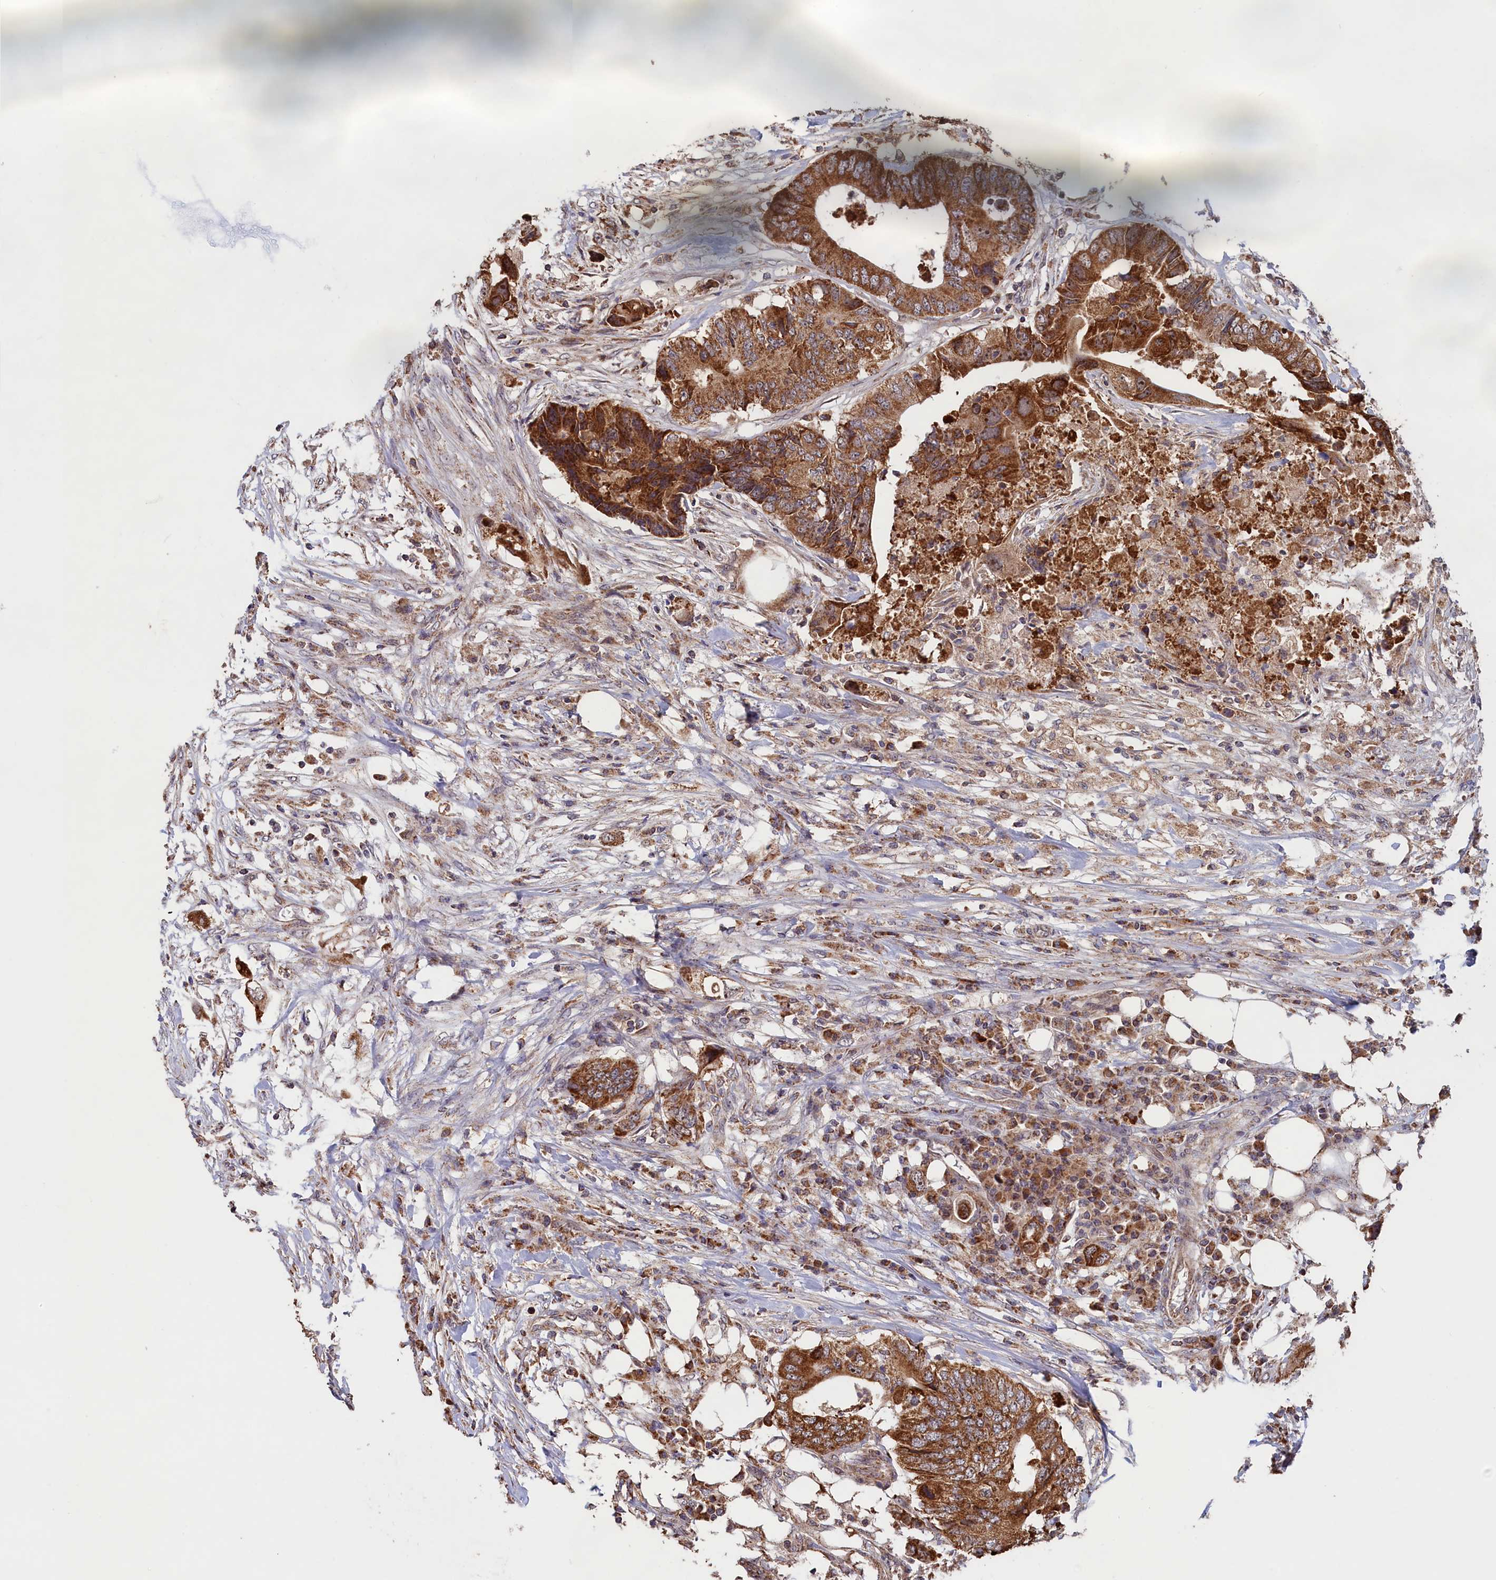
{"staining": {"intensity": "strong", "quantity": ">75%", "location": "cytoplasmic/membranous,nuclear"}, "tissue": "colorectal cancer", "cell_type": "Tumor cells", "image_type": "cancer", "snomed": [{"axis": "morphology", "description": "Adenocarcinoma, NOS"}, {"axis": "topography", "description": "Colon"}], "caption": "High-power microscopy captured an IHC histopathology image of colorectal cancer, revealing strong cytoplasmic/membranous and nuclear expression in approximately >75% of tumor cells.", "gene": "ZNF816", "patient": {"sex": "male", "age": 71}}